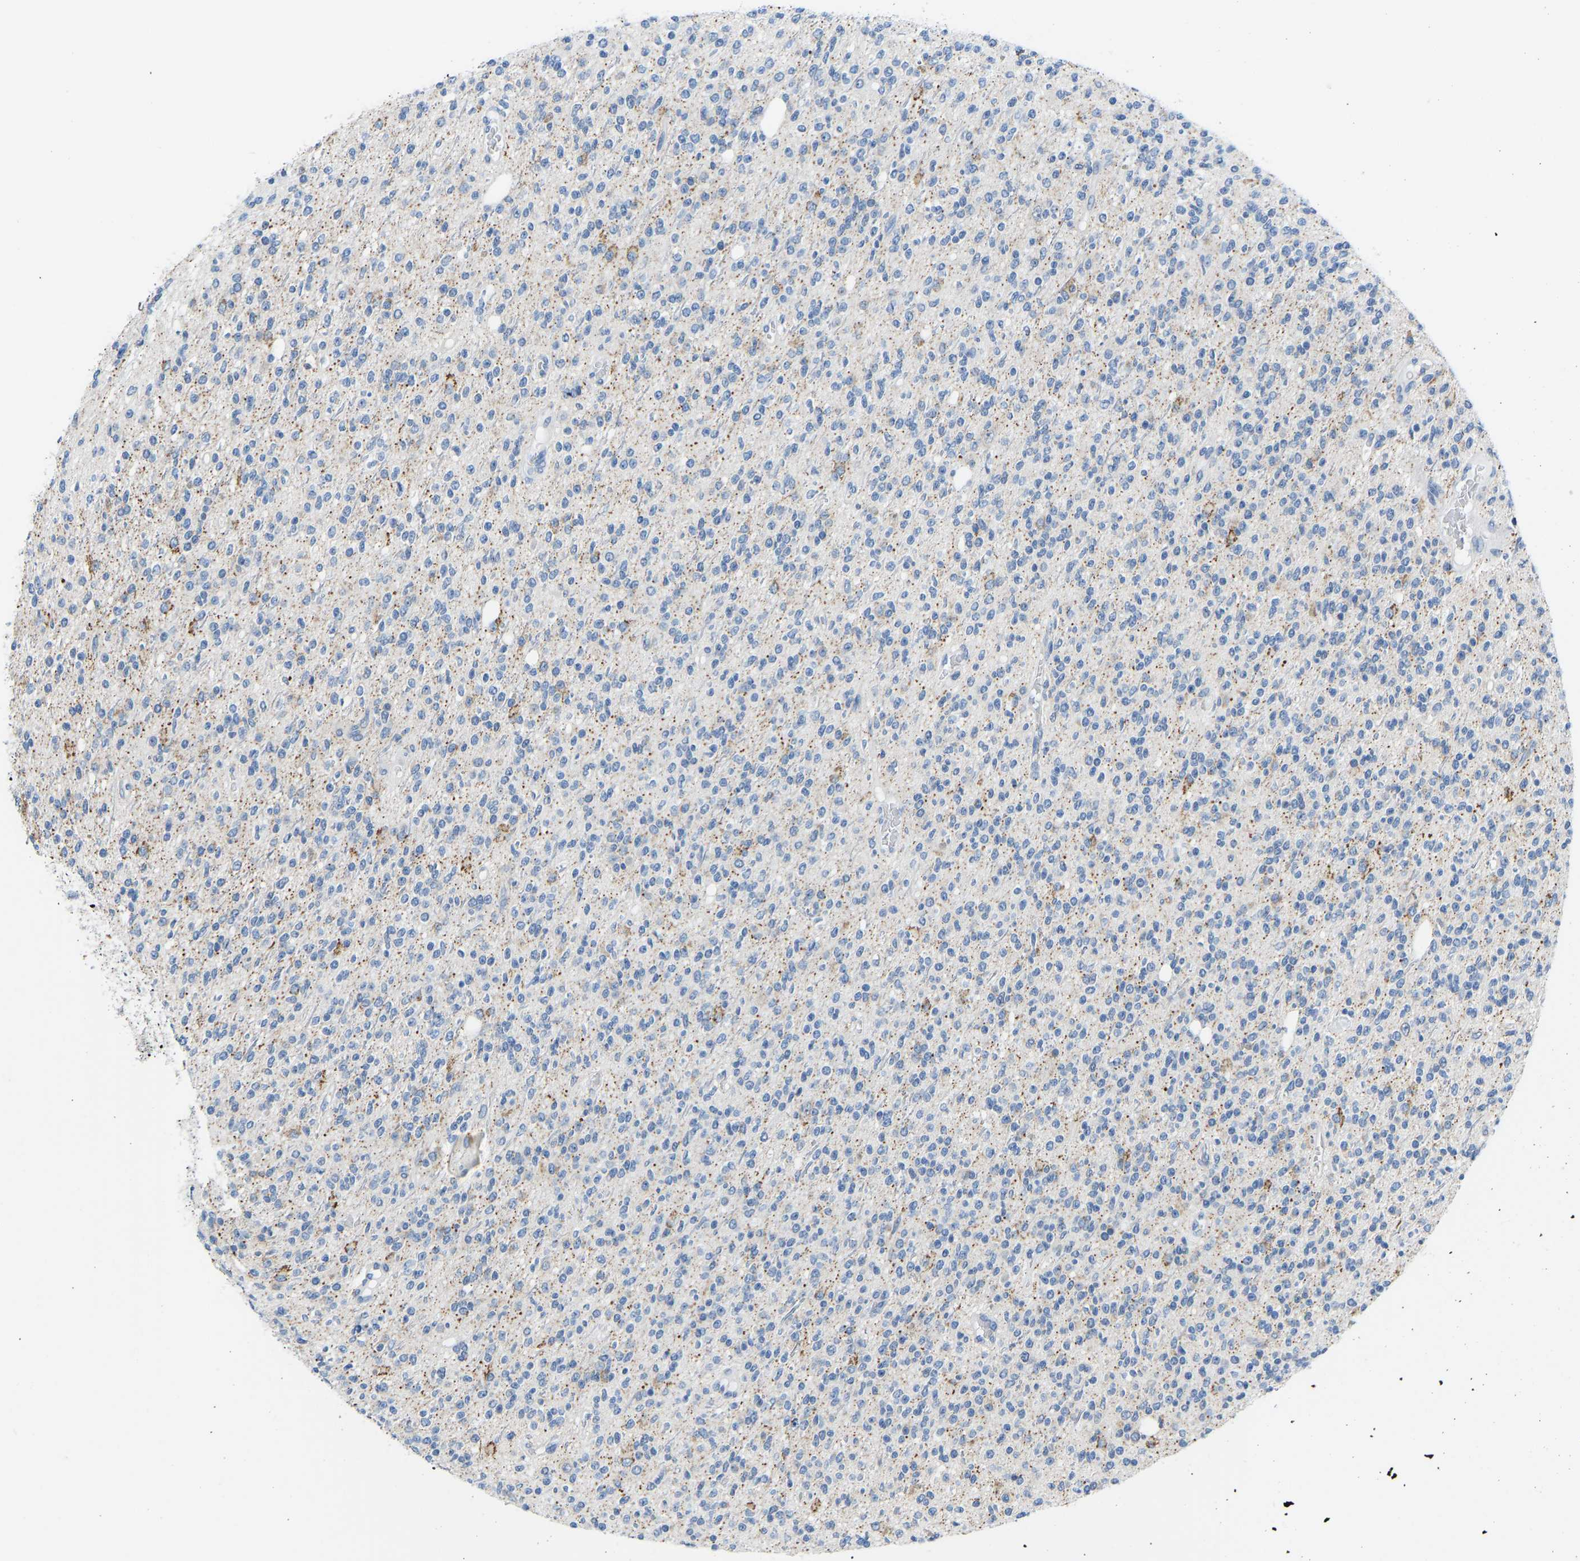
{"staining": {"intensity": "weak", "quantity": "<25%", "location": "cytoplasmic/membranous"}, "tissue": "glioma", "cell_type": "Tumor cells", "image_type": "cancer", "snomed": [{"axis": "morphology", "description": "Glioma, malignant, High grade"}, {"axis": "topography", "description": "Brain"}], "caption": "This photomicrograph is of glioma stained with immunohistochemistry (IHC) to label a protein in brown with the nuclei are counter-stained blue. There is no staining in tumor cells.", "gene": "VRK1", "patient": {"sex": "male", "age": 34}}